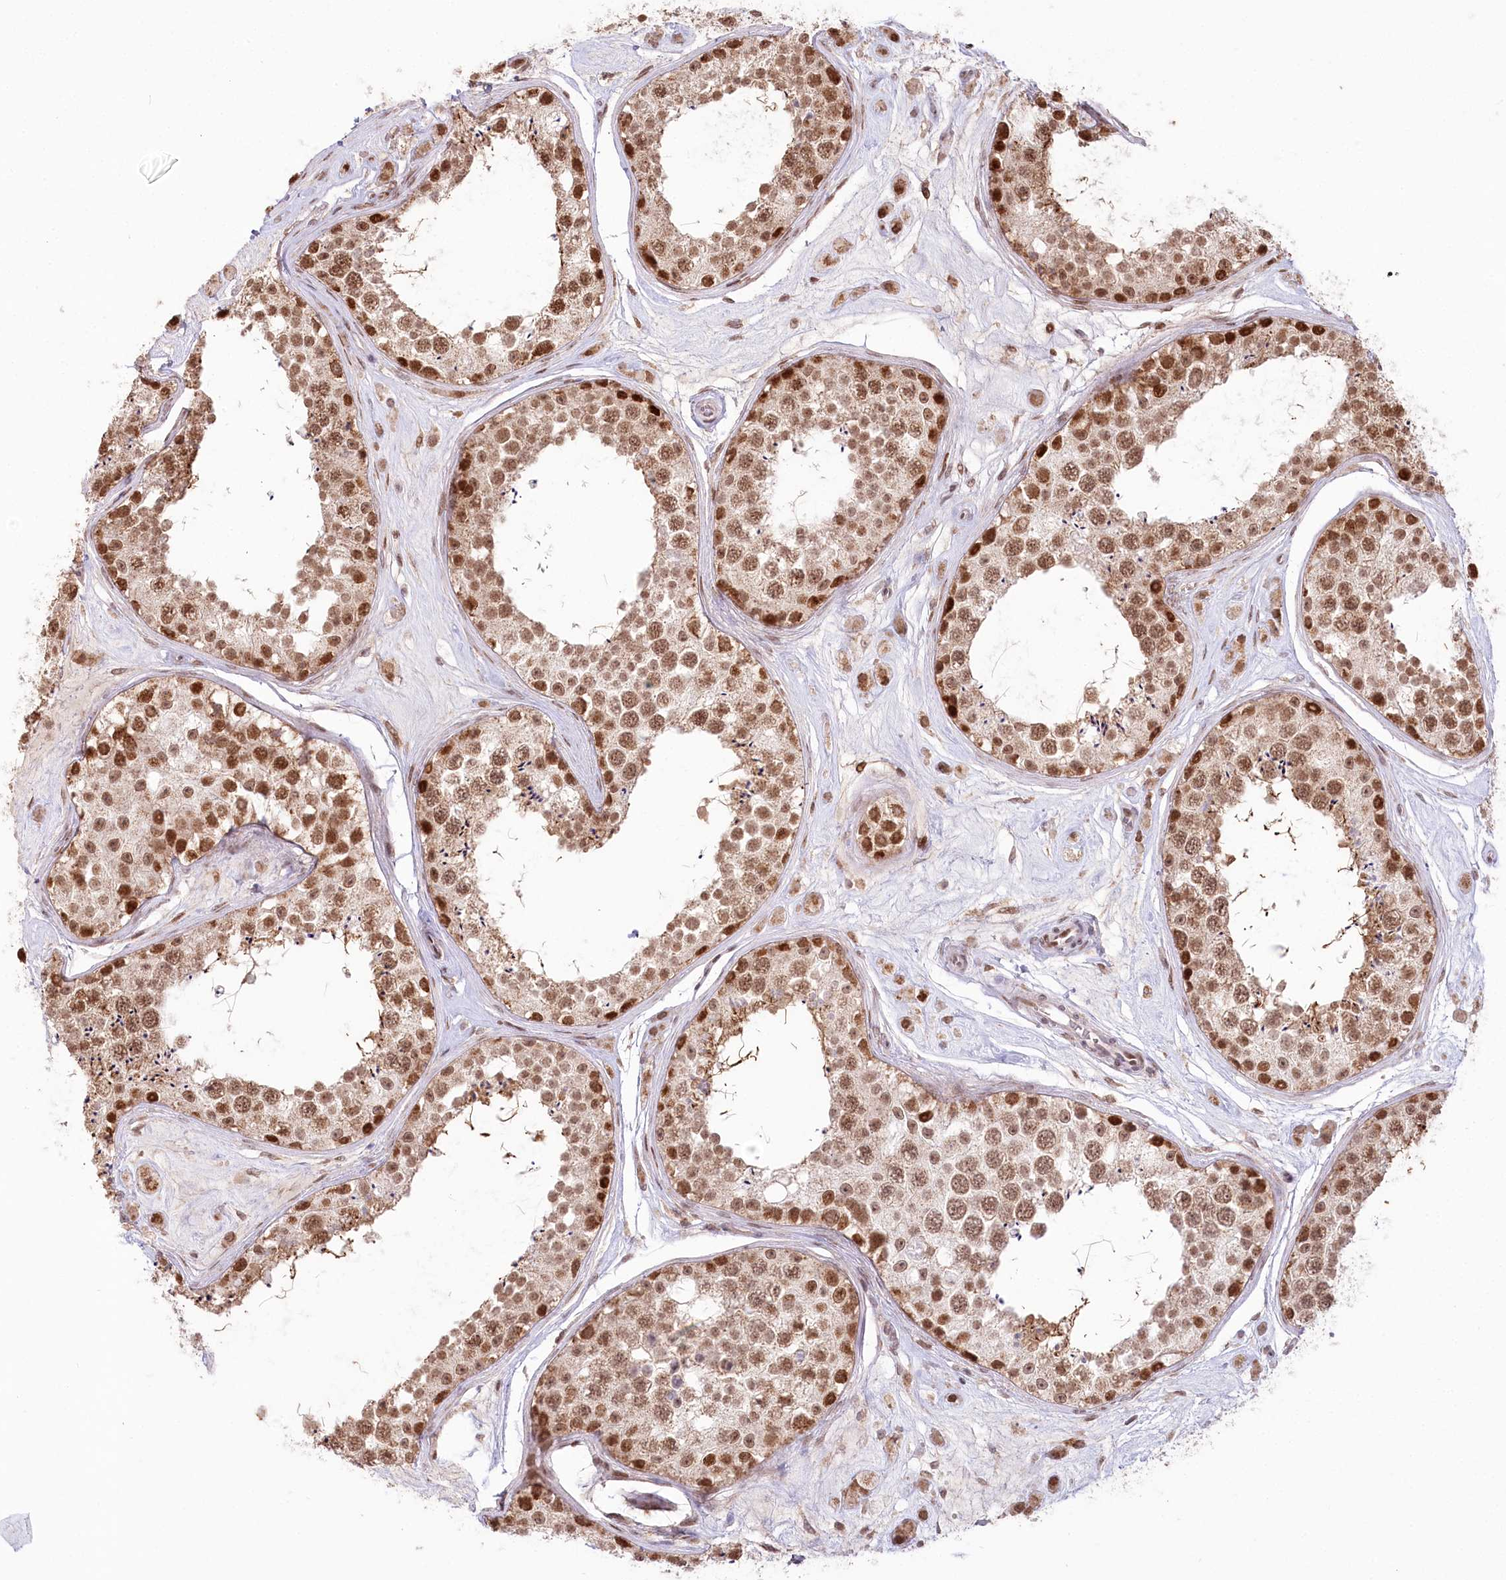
{"staining": {"intensity": "strong", "quantity": "25%-75%", "location": "nuclear"}, "tissue": "testis", "cell_type": "Cells in seminiferous ducts", "image_type": "normal", "snomed": [{"axis": "morphology", "description": "Normal tissue, NOS"}, {"axis": "topography", "description": "Testis"}], "caption": "A micrograph showing strong nuclear expression in approximately 25%-75% of cells in seminiferous ducts in benign testis, as visualized by brown immunohistochemical staining.", "gene": "PYURF", "patient": {"sex": "male", "age": 25}}